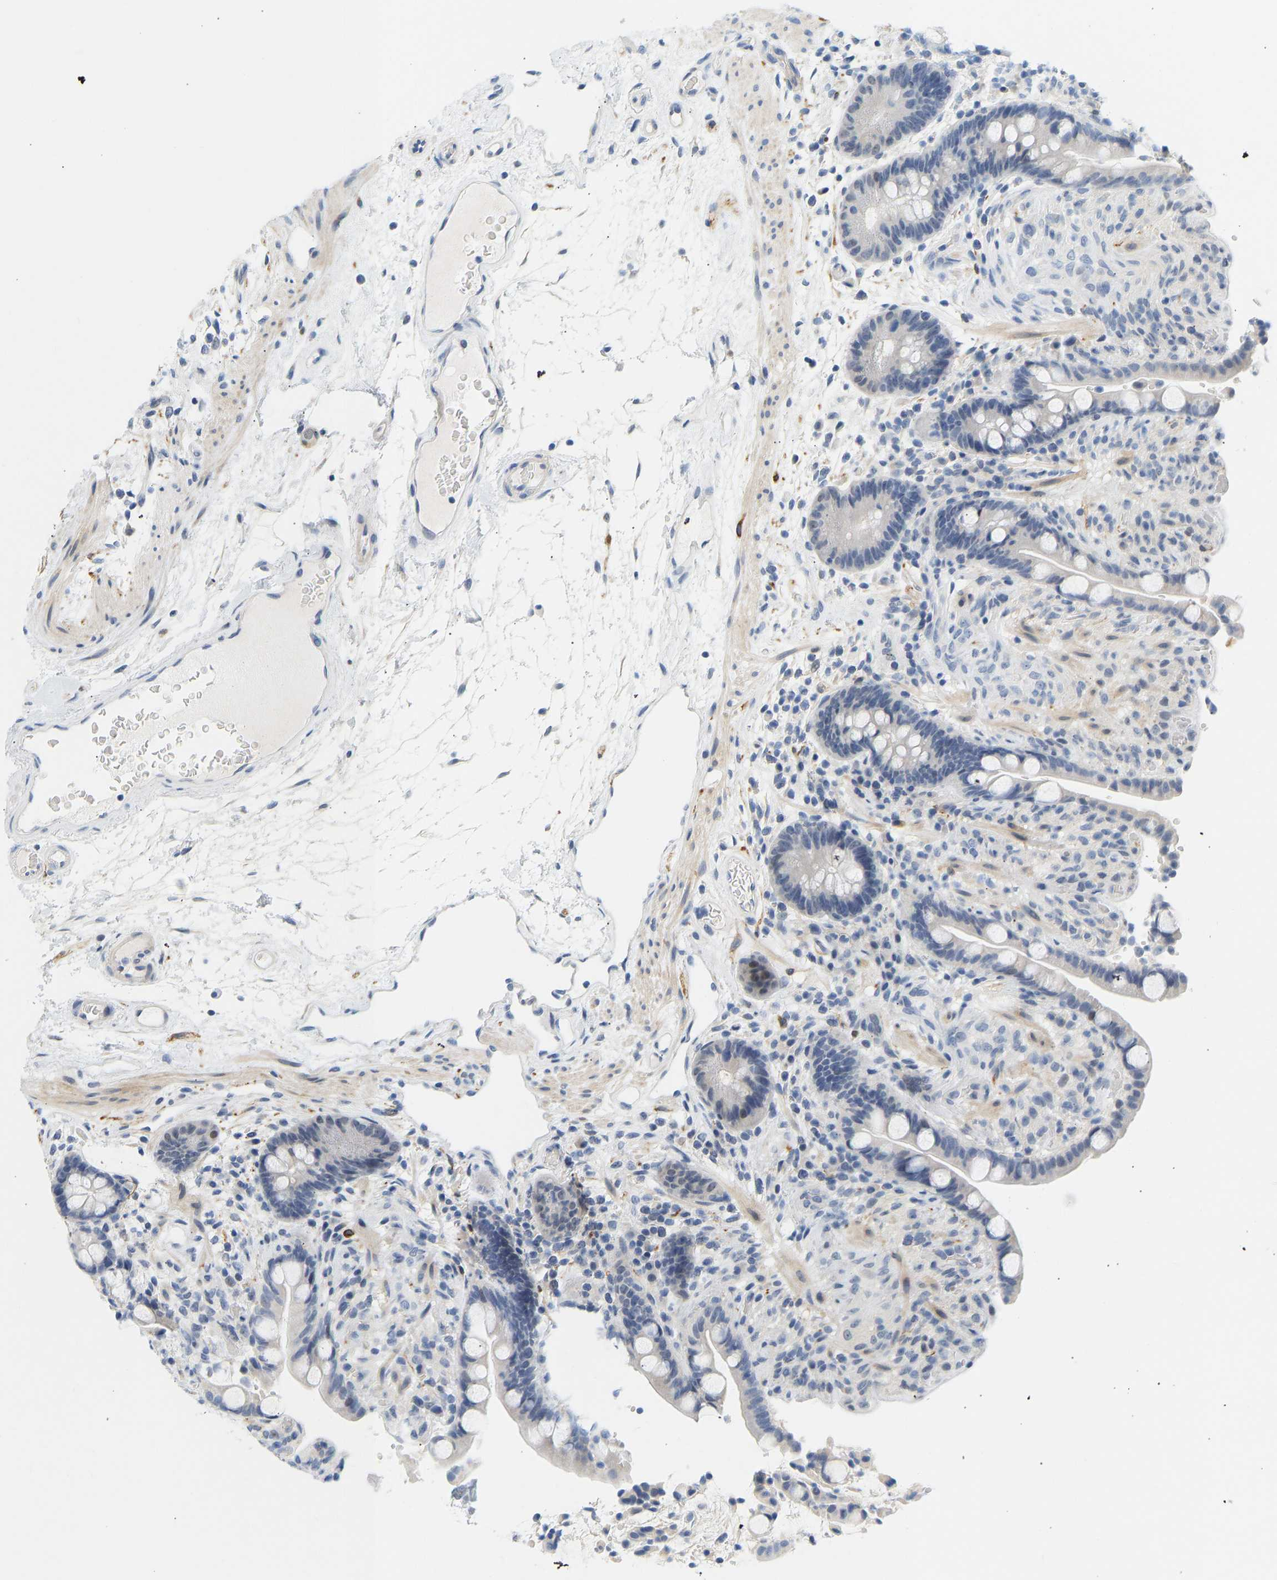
{"staining": {"intensity": "negative", "quantity": "none", "location": "none"}, "tissue": "colon", "cell_type": "Endothelial cells", "image_type": "normal", "snomed": [{"axis": "morphology", "description": "Normal tissue, NOS"}, {"axis": "topography", "description": "Colon"}], "caption": "IHC photomicrograph of unremarkable colon: colon stained with DAB (3,3'-diaminobenzidine) shows no significant protein expression in endothelial cells.", "gene": "BAG1", "patient": {"sex": "male", "age": 73}}